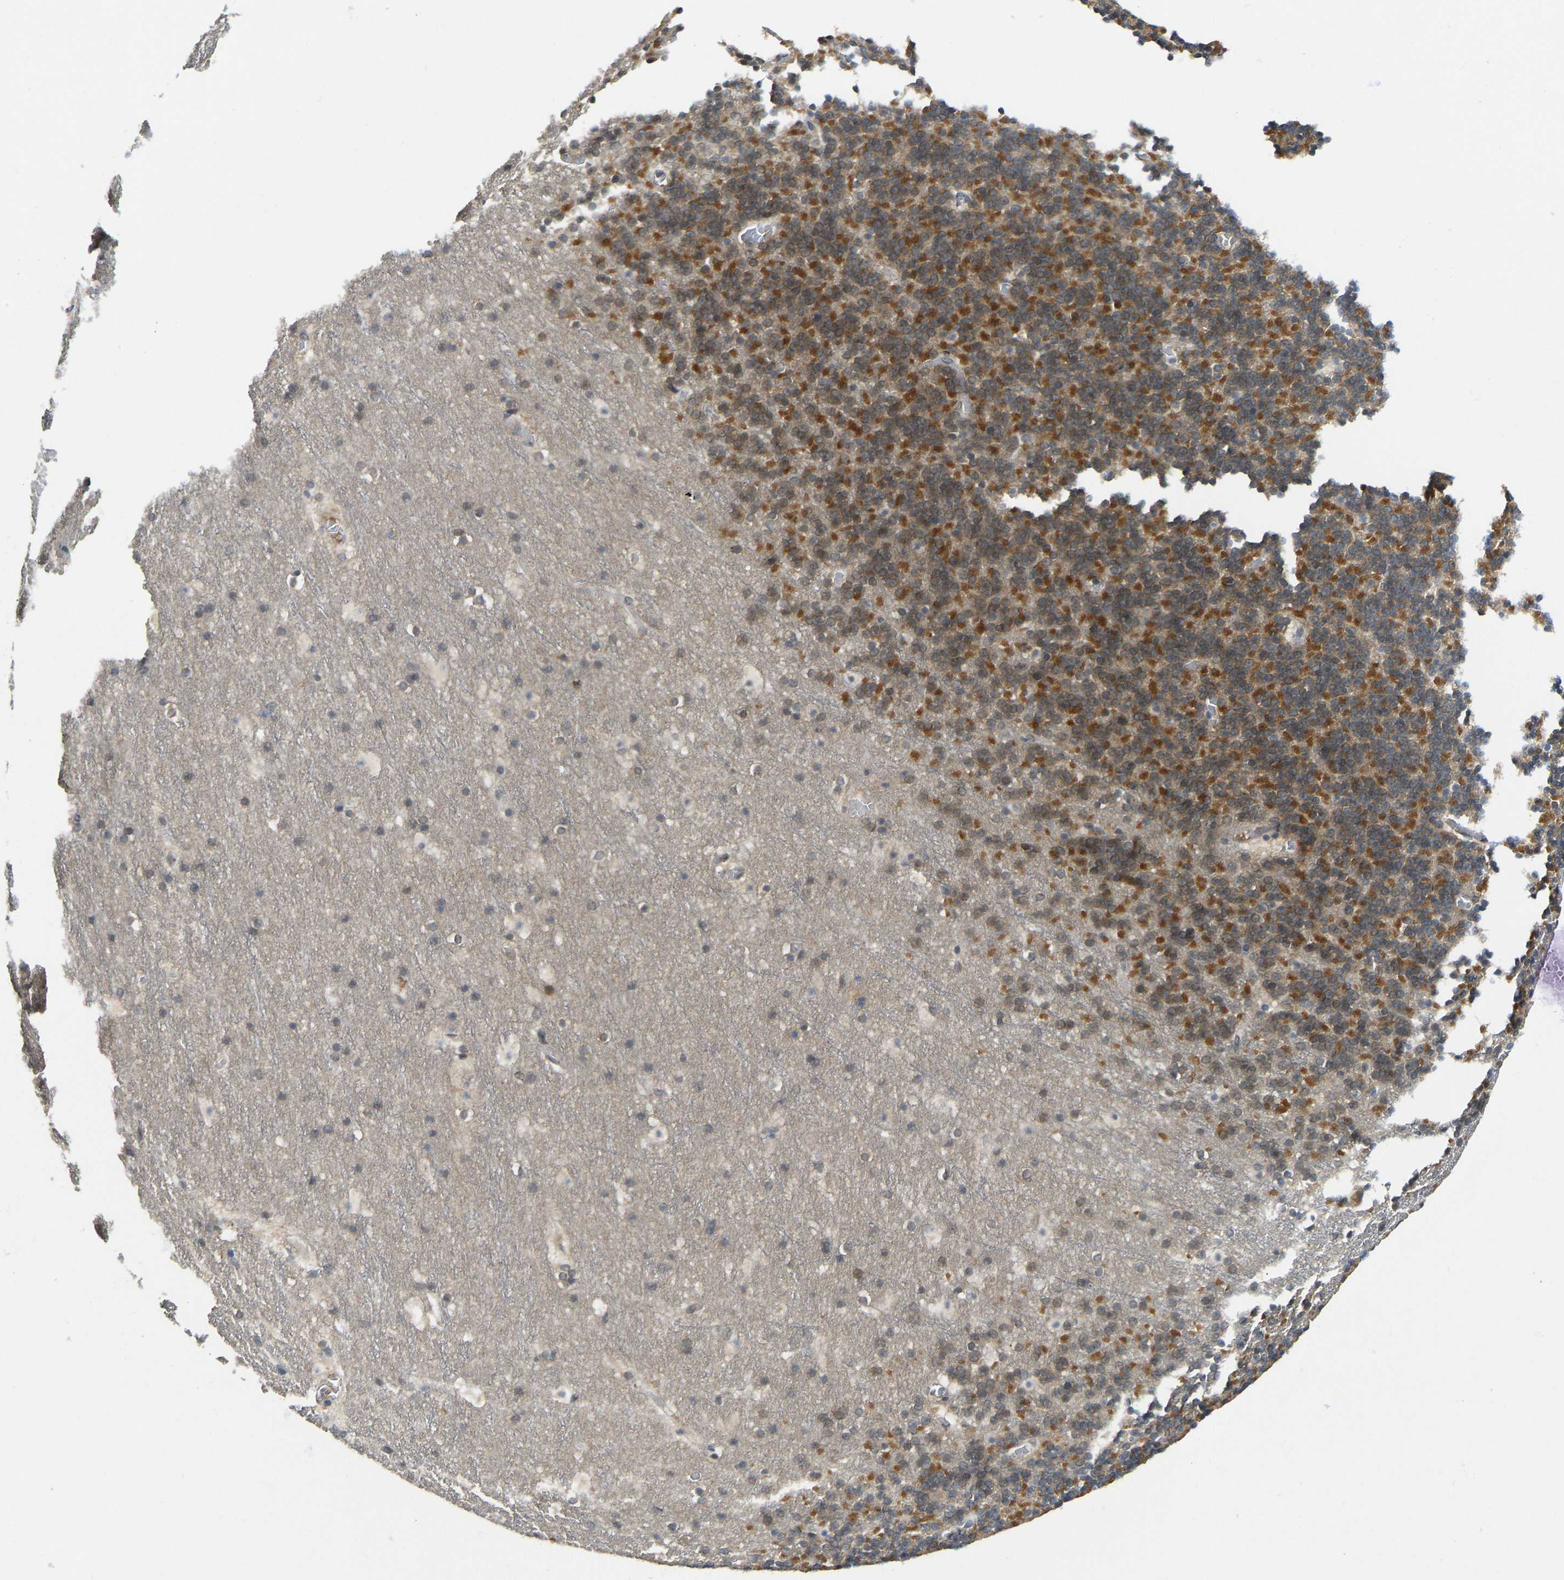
{"staining": {"intensity": "strong", "quantity": ">75%", "location": "cytoplasmic/membranous"}, "tissue": "cerebellum", "cell_type": "Cells in granular layer", "image_type": "normal", "snomed": [{"axis": "morphology", "description": "Normal tissue, NOS"}, {"axis": "topography", "description": "Cerebellum"}], "caption": "Immunohistochemical staining of normal human cerebellum displays strong cytoplasmic/membranous protein positivity in approximately >75% of cells in granular layer.", "gene": "NDRG3", "patient": {"sex": "male", "age": 45}}